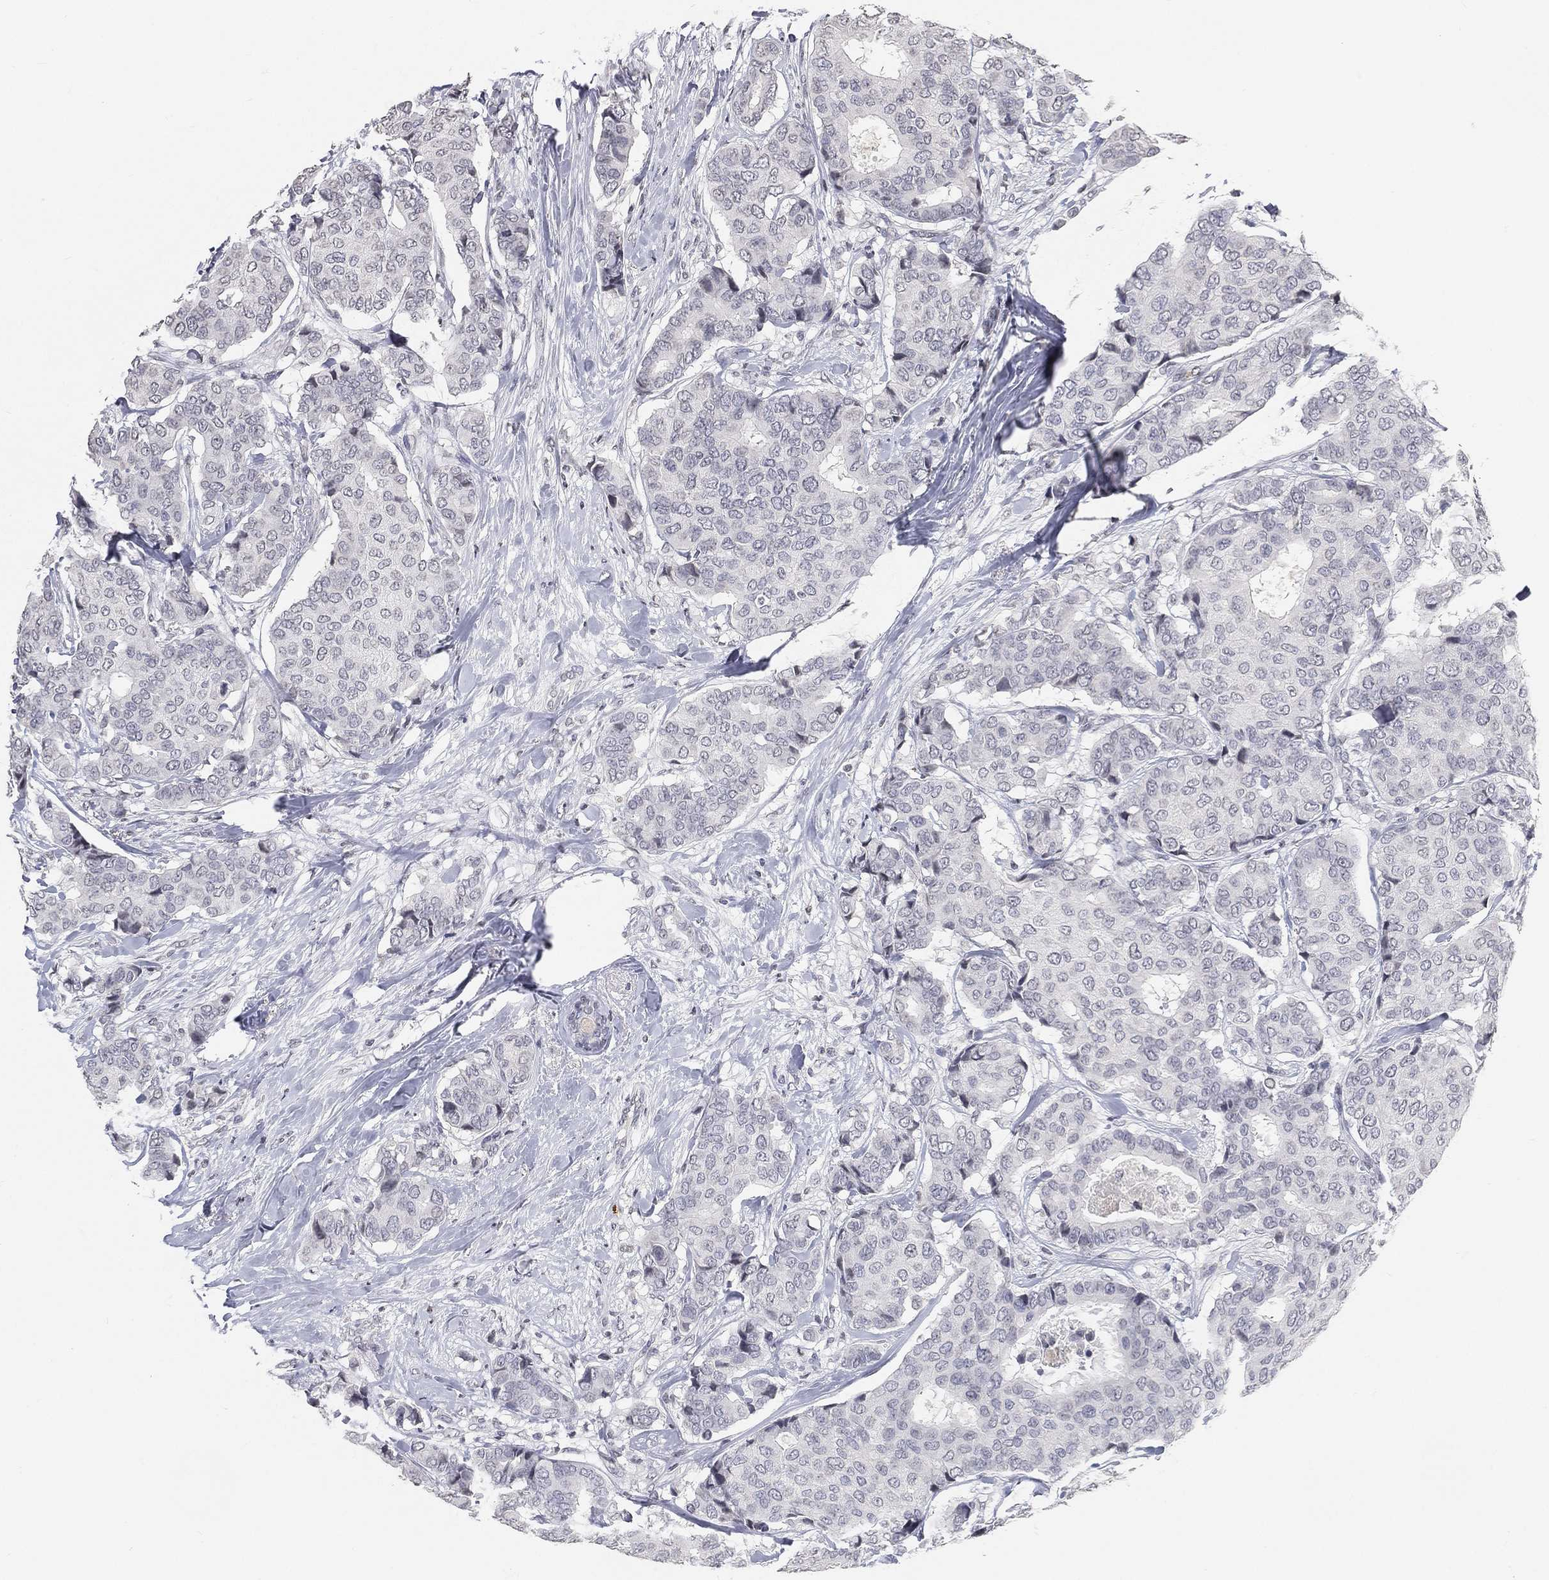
{"staining": {"intensity": "negative", "quantity": "none", "location": "none"}, "tissue": "breast cancer", "cell_type": "Tumor cells", "image_type": "cancer", "snomed": [{"axis": "morphology", "description": "Duct carcinoma"}, {"axis": "topography", "description": "Breast"}], "caption": "Breast cancer was stained to show a protein in brown. There is no significant expression in tumor cells.", "gene": "ARG1", "patient": {"sex": "female", "age": 75}}